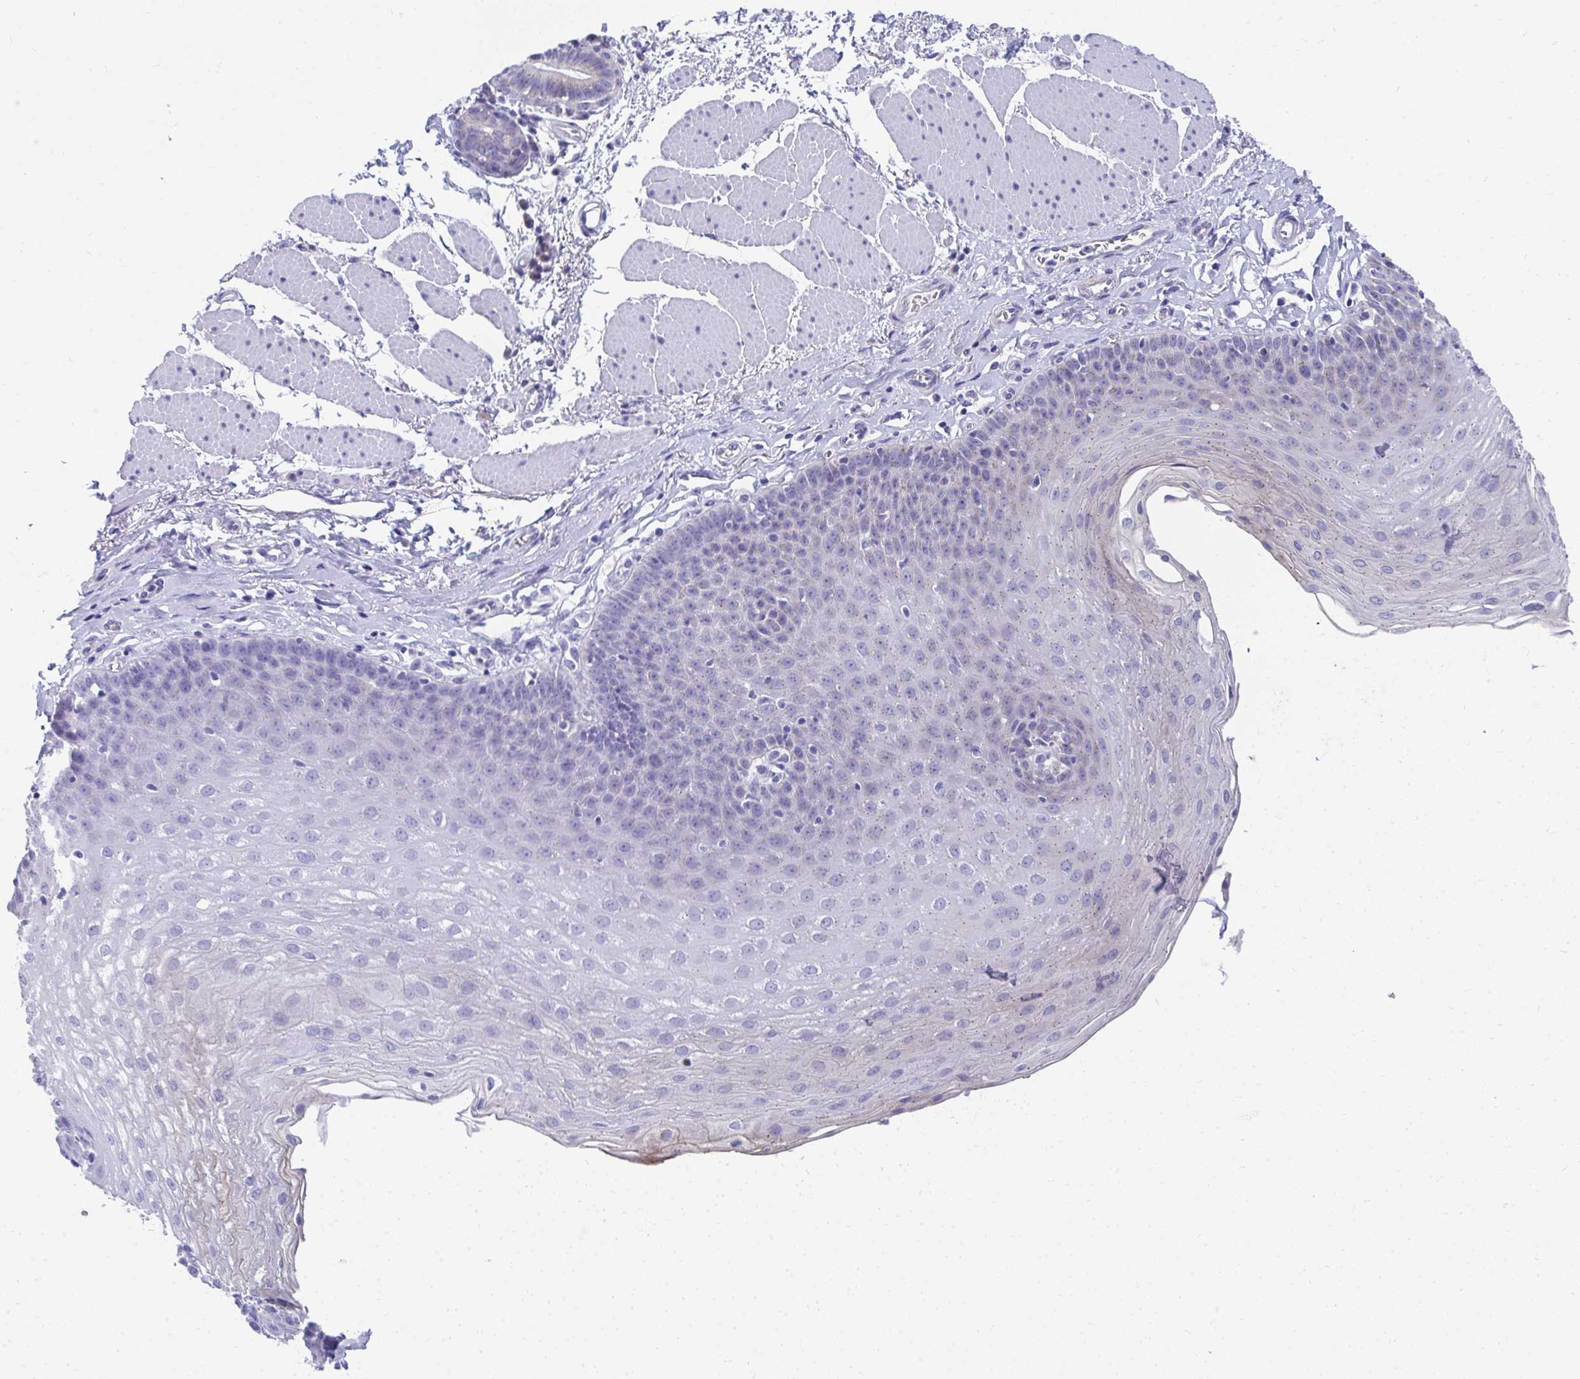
{"staining": {"intensity": "negative", "quantity": "none", "location": "none"}, "tissue": "esophagus", "cell_type": "Squamous epithelial cells", "image_type": "normal", "snomed": [{"axis": "morphology", "description": "Normal tissue, NOS"}, {"axis": "topography", "description": "Esophagus"}], "caption": "Immunohistochemistry (IHC) photomicrograph of unremarkable esophagus: human esophagus stained with DAB shows no significant protein expression in squamous epithelial cells.", "gene": "TMPRSS2", "patient": {"sex": "female", "age": 81}}